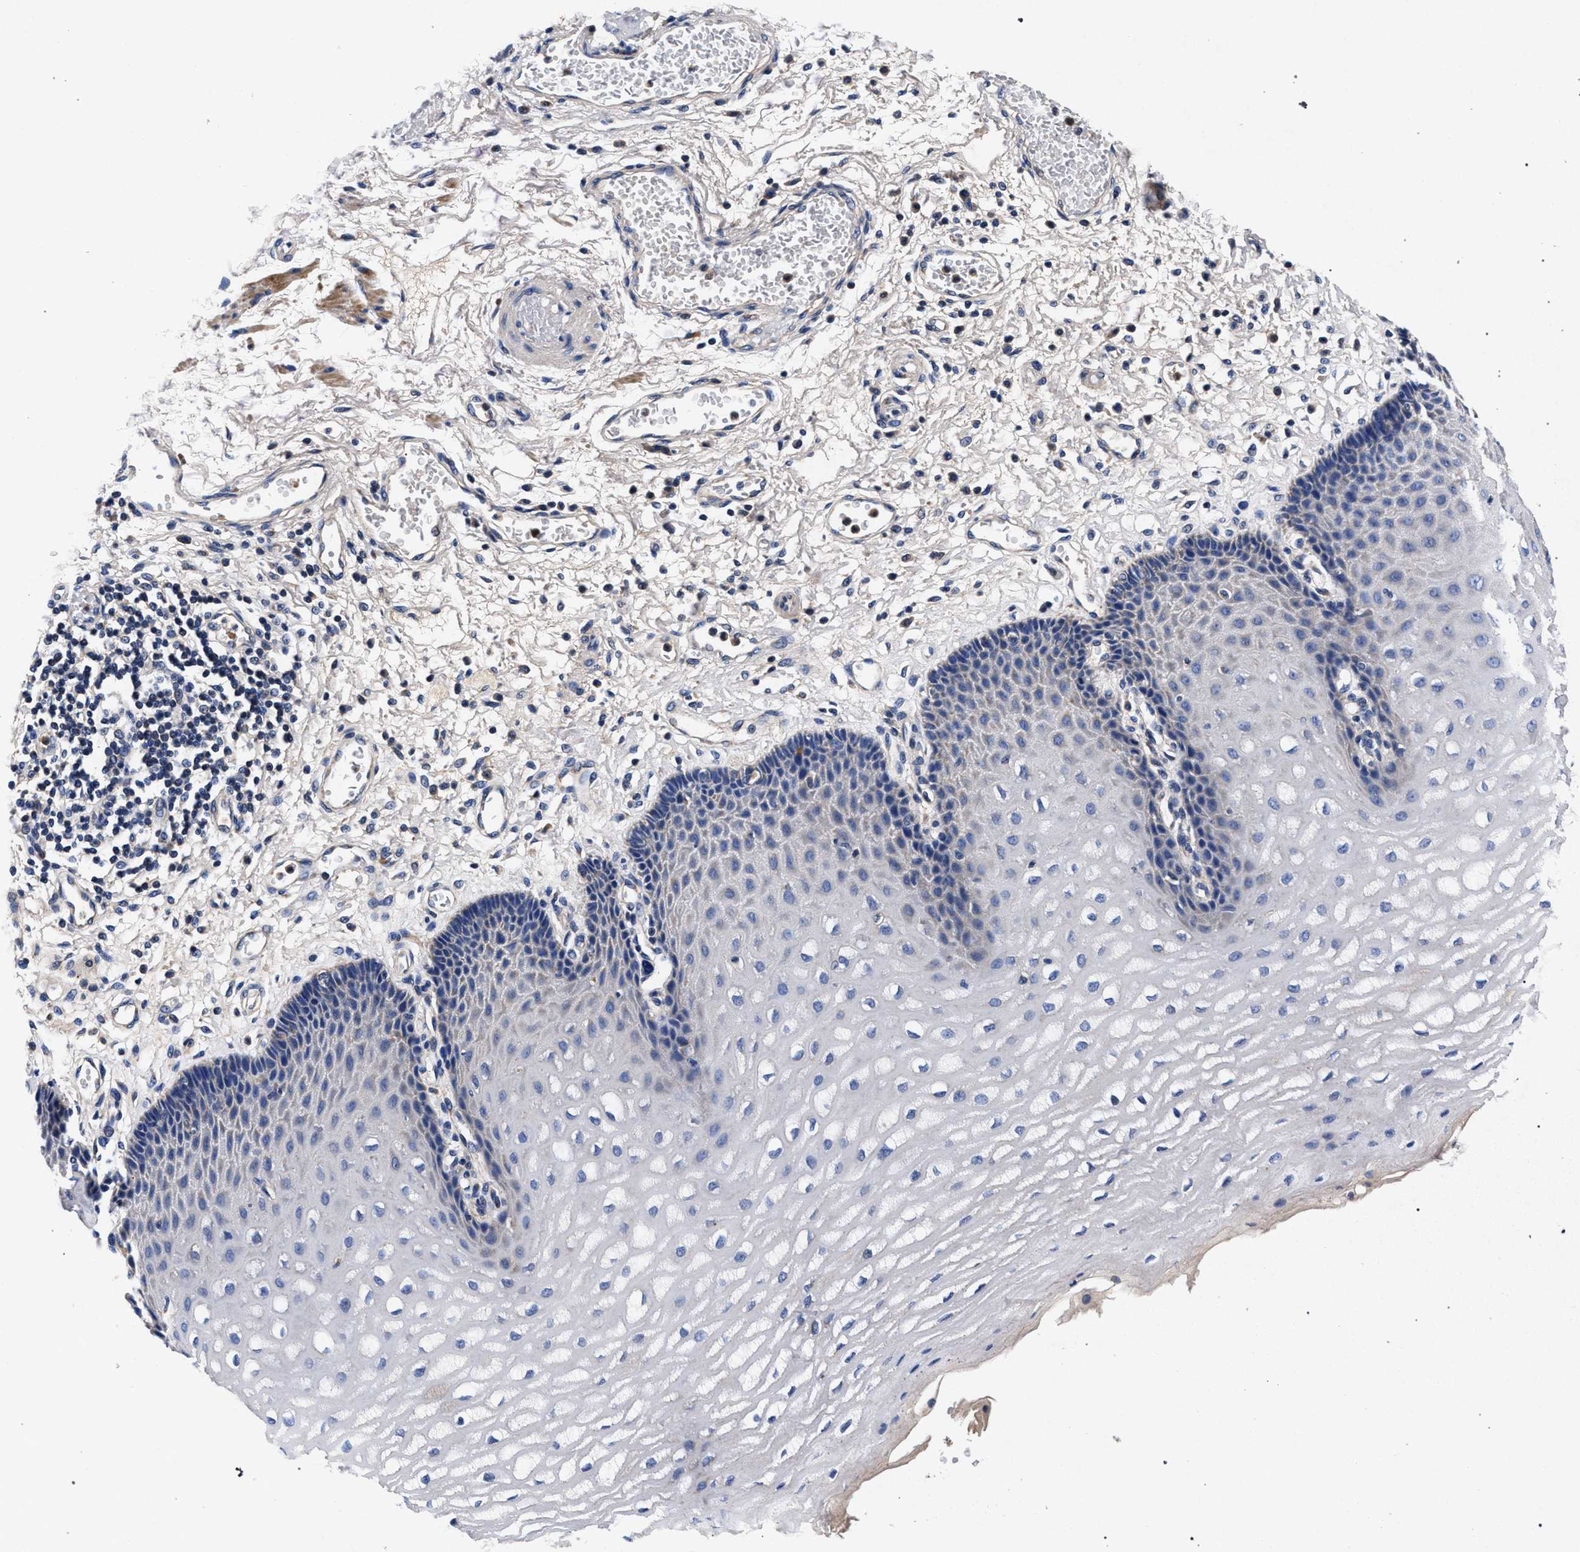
{"staining": {"intensity": "negative", "quantity": "none", "location": "none"}, "tissue": "esophagus", "cell_type": "Squamous epithelial cells", "image_type": "normal", "snomed": [{"axis": "morphology", "description": "Normal tissue, NOS"}, {"axis": "topography", "description": "Esophagus"}], "caption": "Squamous epithelial cells show no significant staining in benign esophagus. (DAB IHC with hematoxylin counter stain).", "gene": "HSD17B14", "patient": {"sex": "male", "age": 54}}